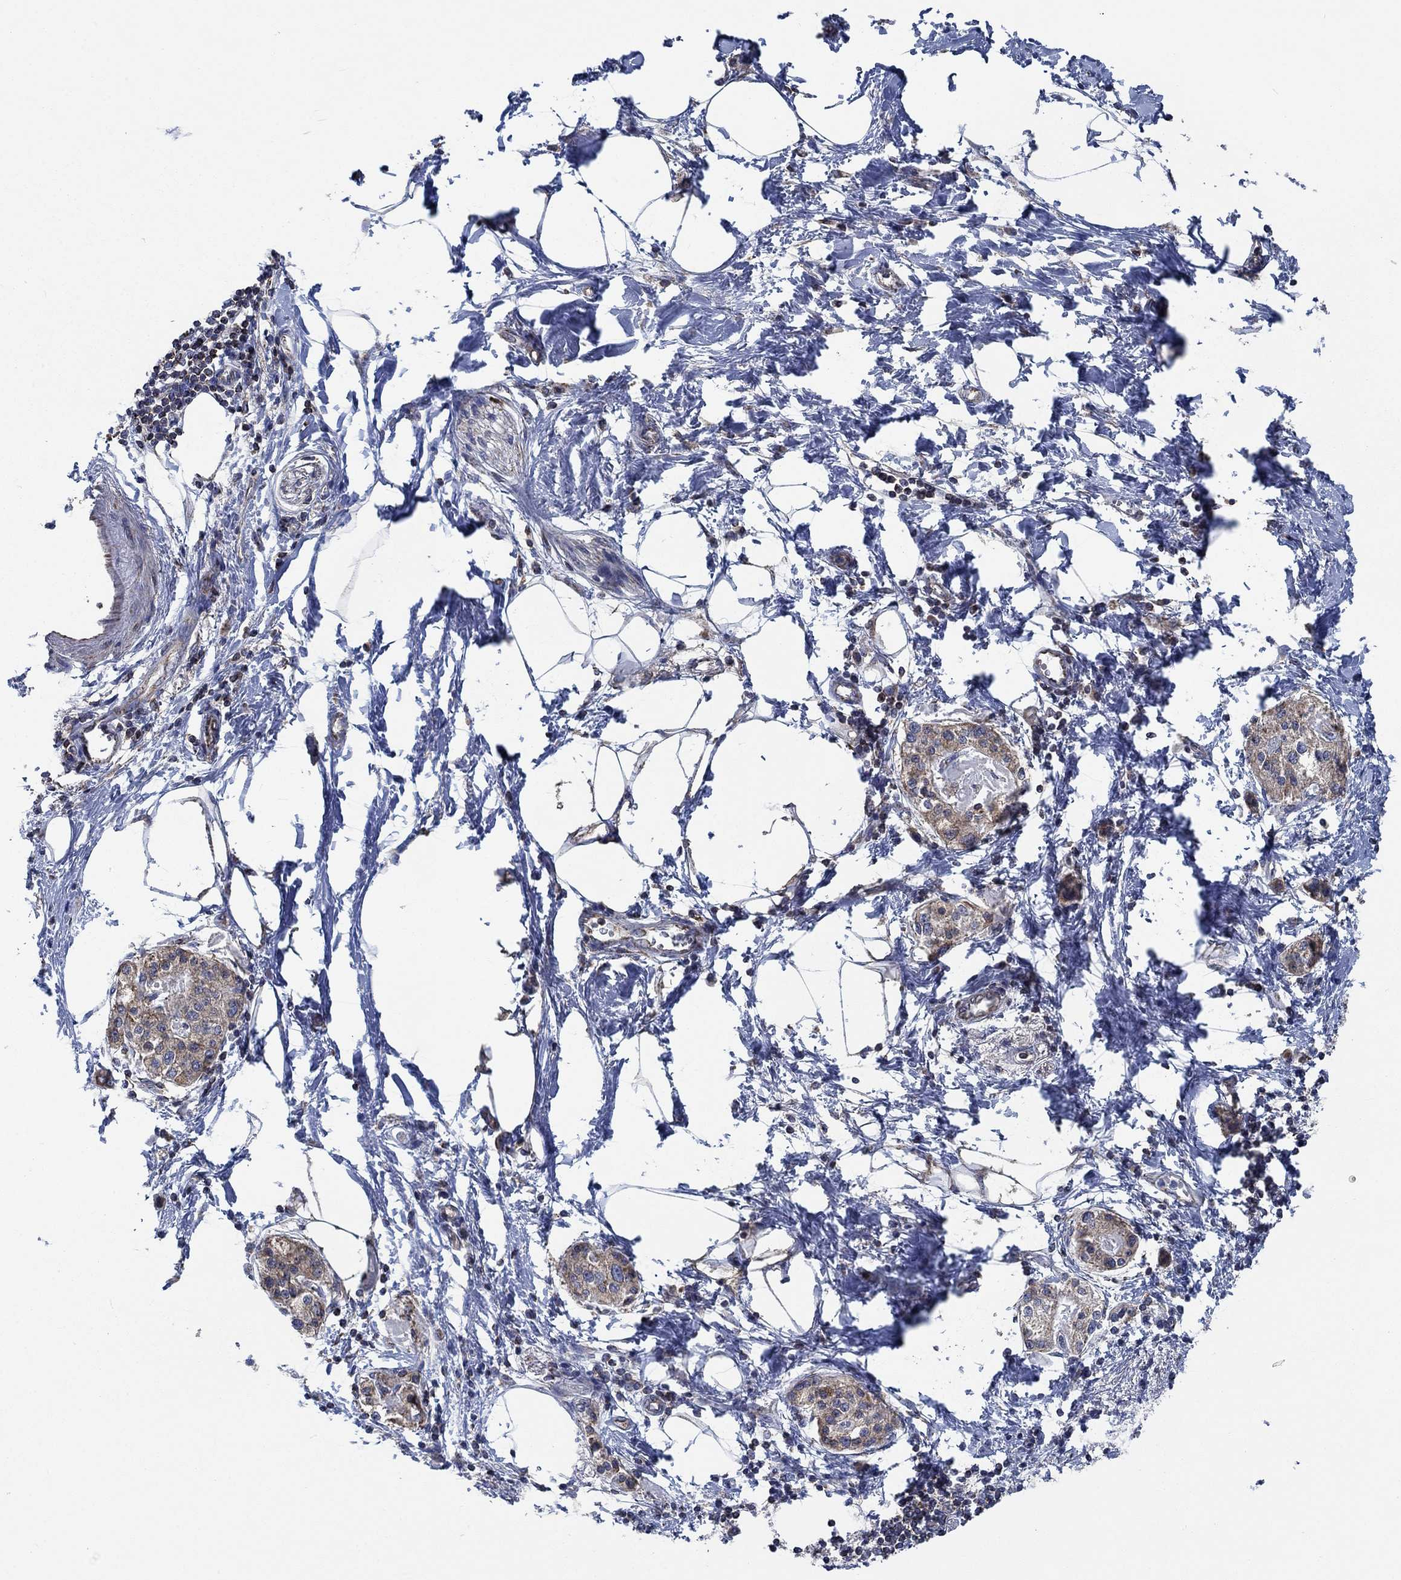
{"staining": {"intensity": "weak", "quantity": ">75%", "location": "cytoplasmic/membranous"}, "tissue": "pancreatic cancer", "cell_type": "Tumor cells", "image_type": "cancer", "snomed": [{"axis": "morphology", "description": "Normal tissue, NOS"}, {"axis": "morphology", "description": "Adenocarcinoma, NOS"}, {"axis": "topography", "description": "Pancreas"}, {"axis": "topography", "description": "Duodenum"}], "caption": "Protein expression analysis of pancreatic cancer reveals weak cytoplasmic/membranous expression in about >75% of tumor cells. The staining is performed using DAB brown chromogen to label protein expression. The nuclei are counter-stained blue using hematoxylin.", "gene": "STXBP6", "patient": {"sex": "female", "age": 60}}